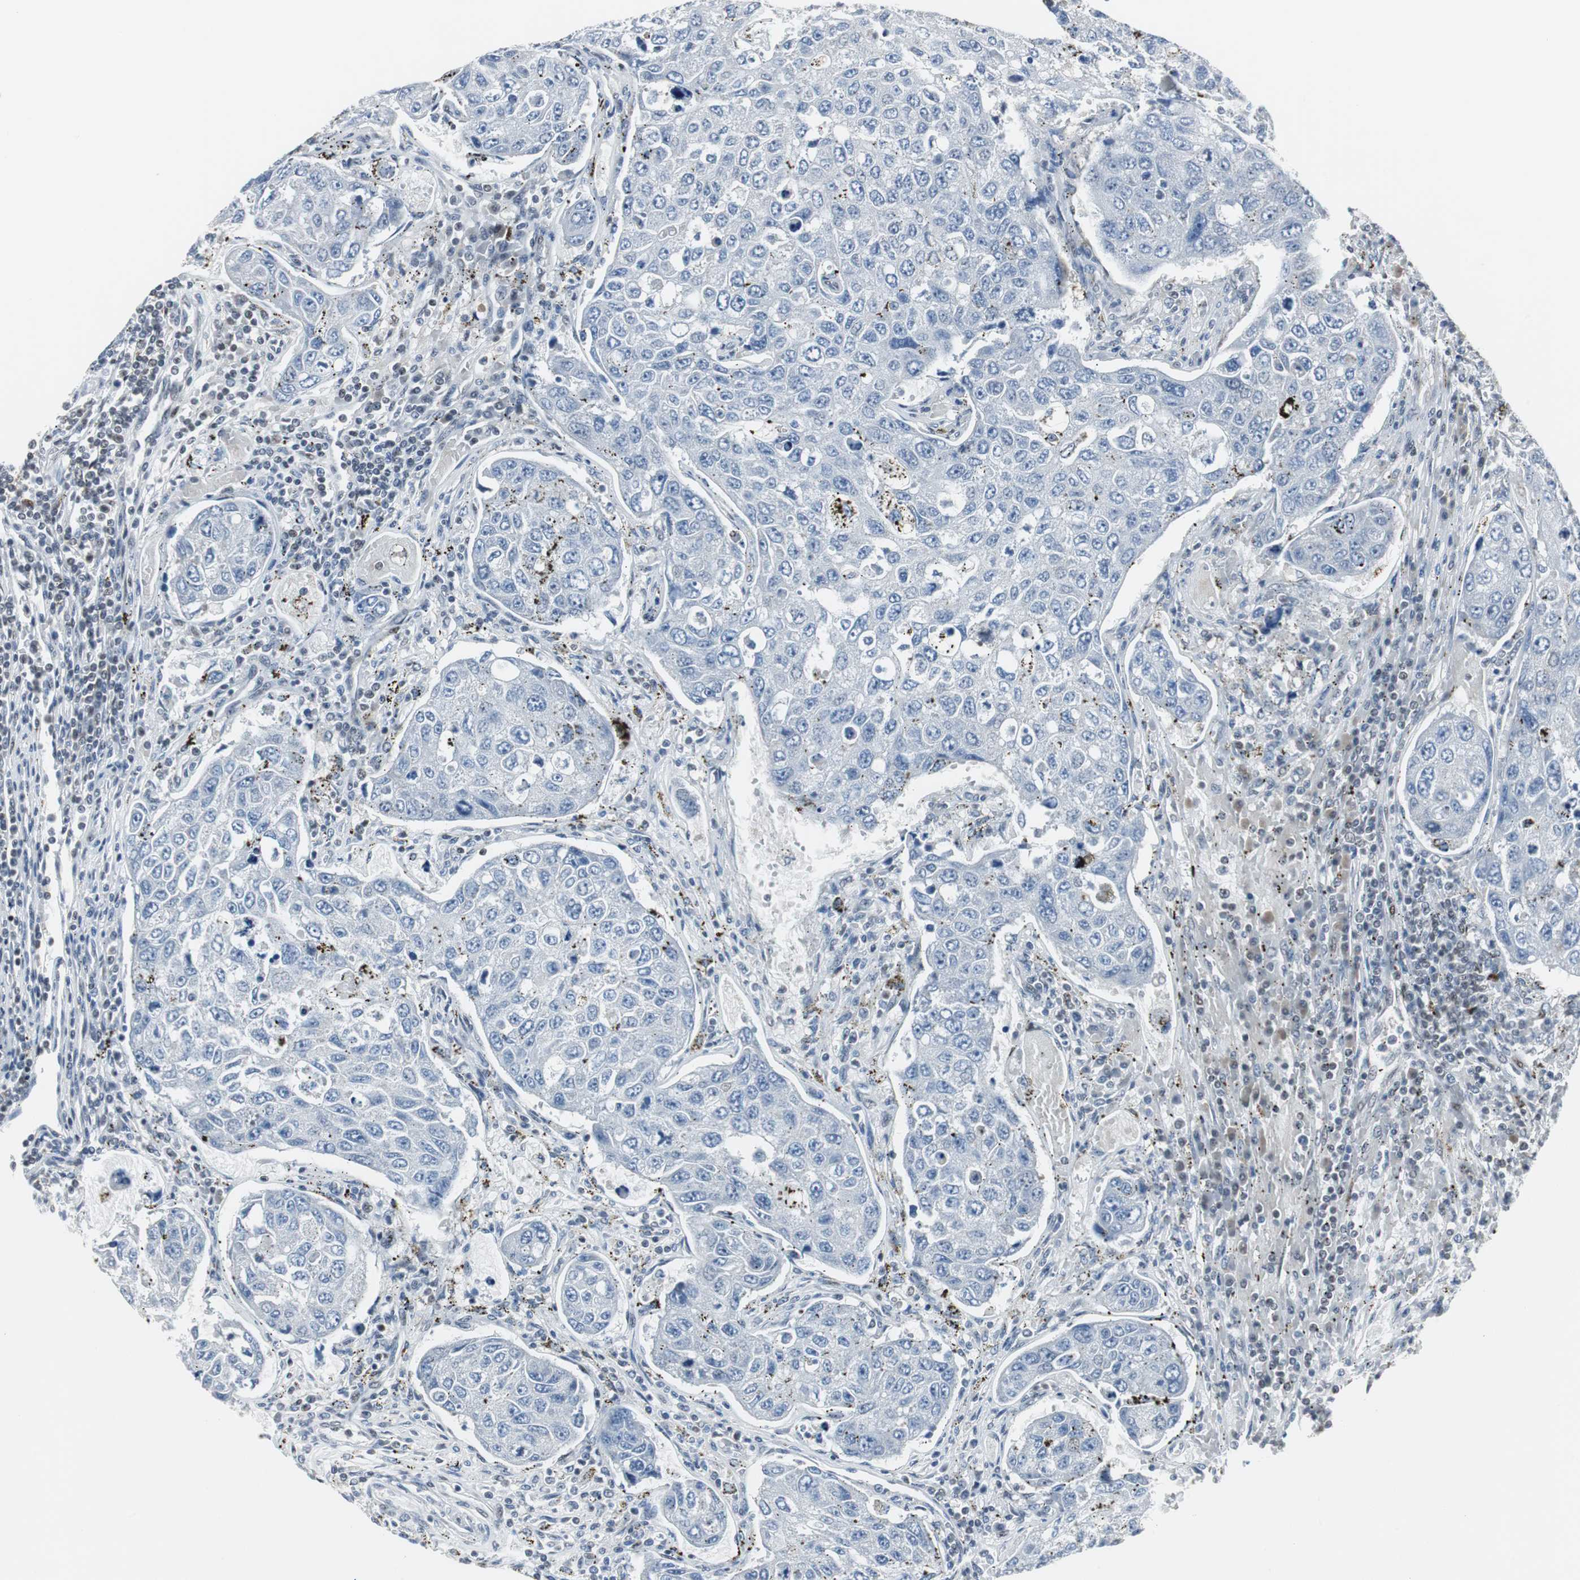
{"staining": {"intensity": "negative", "quantity": "none", "location": "none"}, "tissue": "urothelial cancer", "cell_type": "Tumor cells", "image_type": "cancer", "snomed": [{"axis": "morphology", "description": "Urothelial carcinoma, High grade"}, {"axis": "topography", "description": "Lymph node"}, {"axis": "topography", "description": "Urinary bladder"}], "caption": "Urothelial cancer was stained to show a protein in brown. There is no significant staining in tumor cells.", "gene": "ZHX2", "patient": {"sex": "male", "age": 51}}